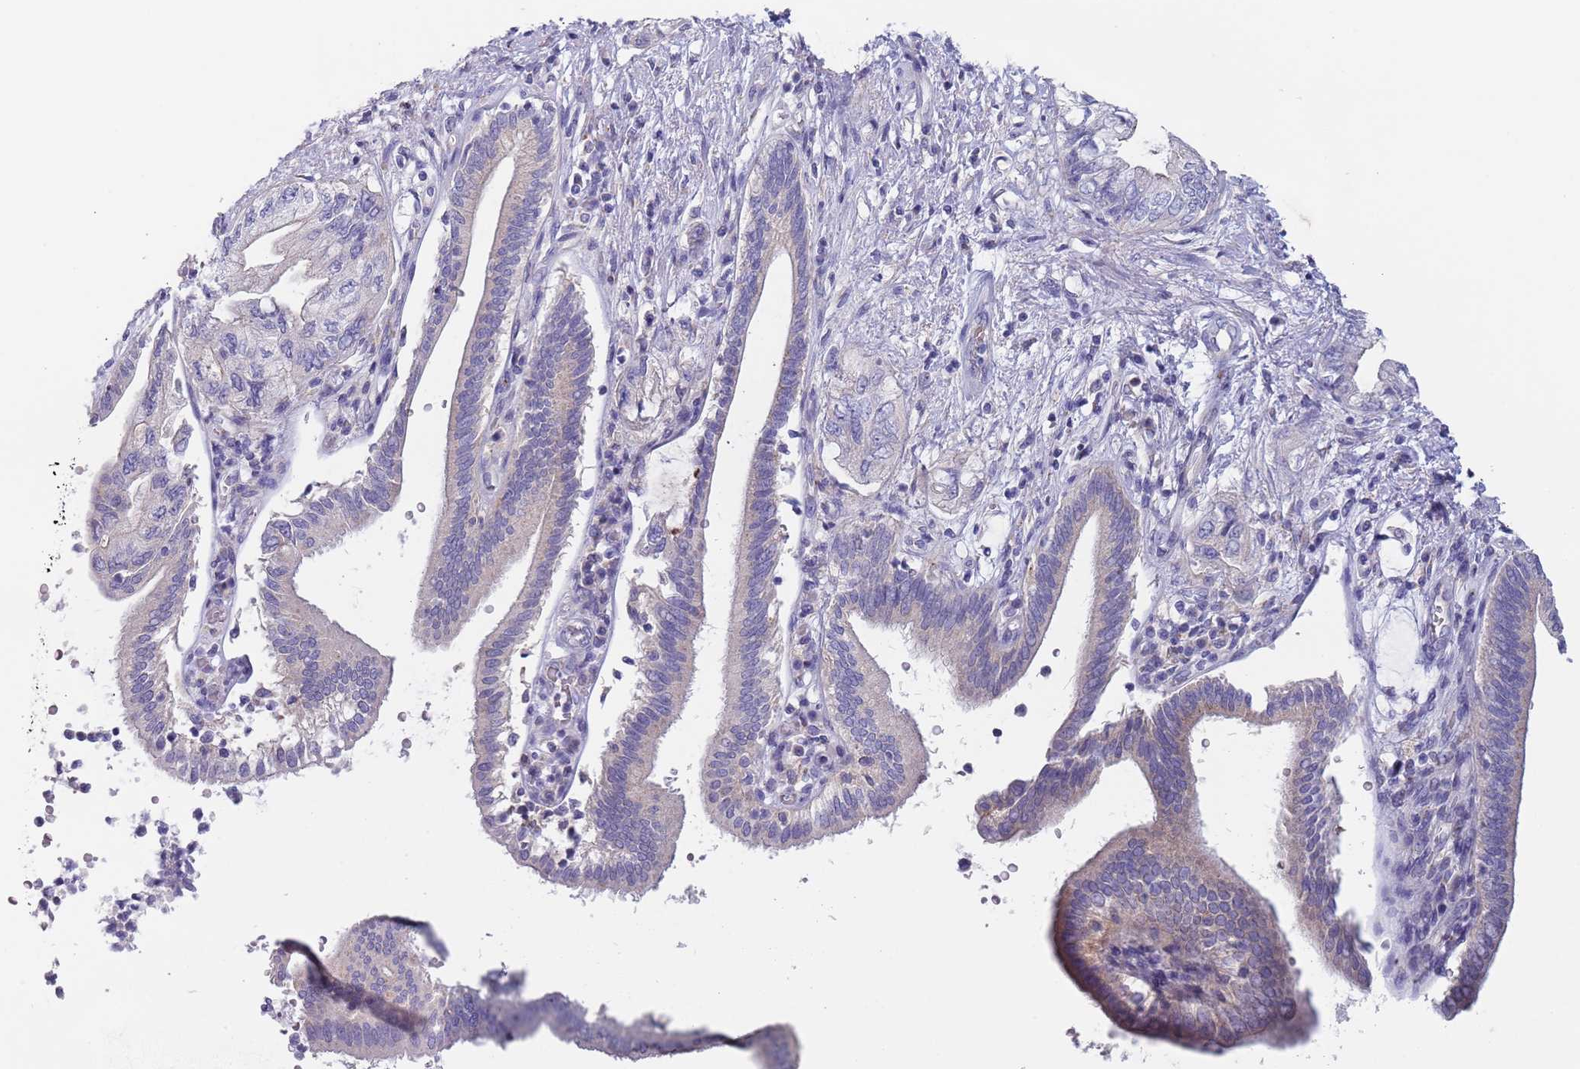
{"staining": {"intensity": "negative", "quantity": "none", "location": "none"}, "tissue": "pancreatic cancer", "cell_type": "Tumor cells", "image_type": "cancer", "snomed": [{"axis": "morphology", "description": "Adenocarcinoma, NOS"}, {"axis": "topography", "description": "Pancreas"}], "caption": "A high-resolution photomicrograph shows immunohistochemistry staining of pancreatic cancer (adenocarcinoma), which demonstrates no significant staining in tumor cells.", "gene": "MAN1C1", "patient": {"sex": "female", "age": 73}}